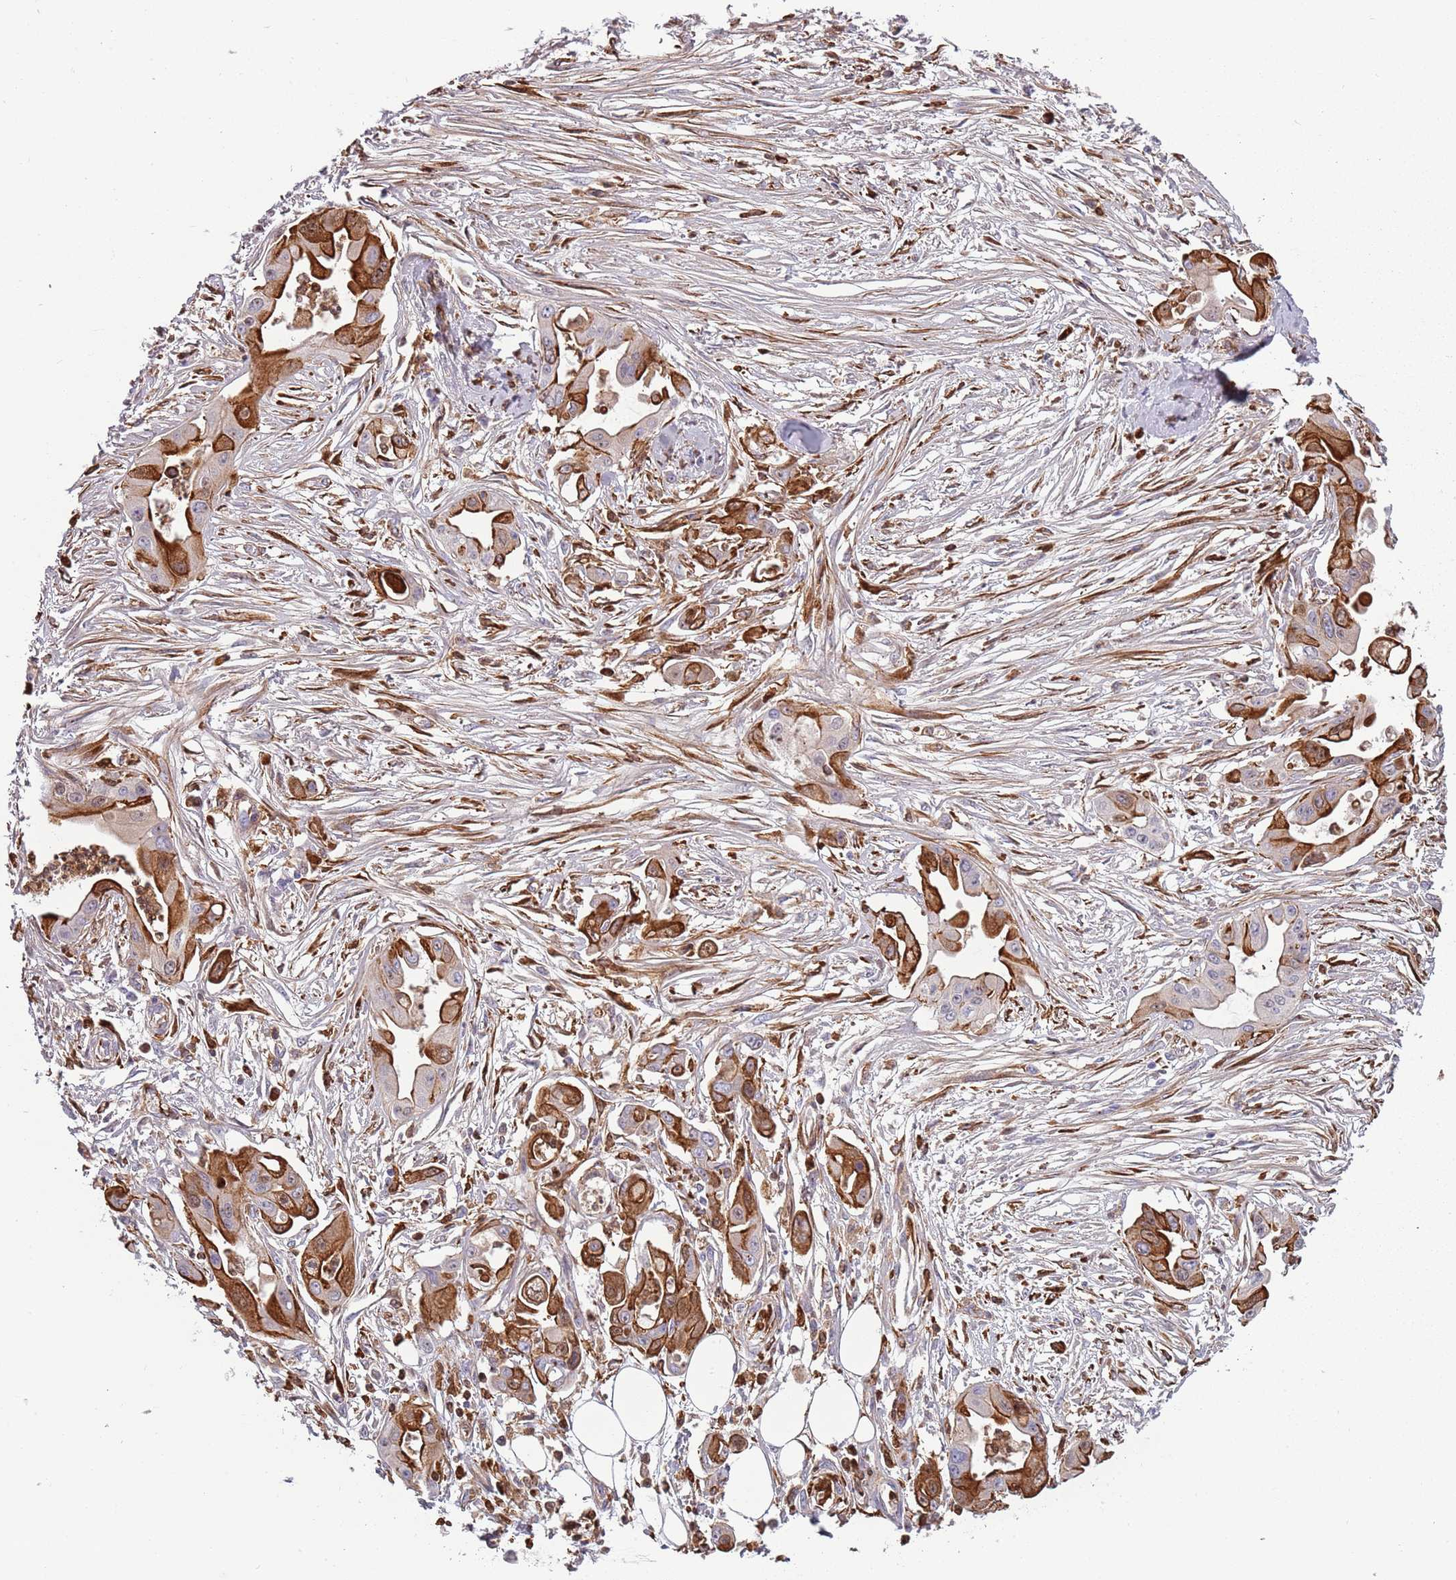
{"staining": {"intensity": "strong", "quantity": ">75%", "location": "cytoplasmic/membranous"}, "tissue": "ovarian cancer", "cell_type": "Tumor cells", "image_type": "cancer", "snomed": [{"axis": "morphology", "description": "Cystadenocarcinoma, mucinous, NOS"}, {"axis": "topography", "description": "Ovary"}], "caption": "A histopathology image of human ovarian cancer stained for a protein demonstrates strong cytoplasmic/membranous brown staining in tumor cells. (DAB (3,3'-diaminobenzidine) = brown stain, brightfield microscopy at high magnification).", "gene": "NADK", "patient": {"sex": "female", "age": 70}}